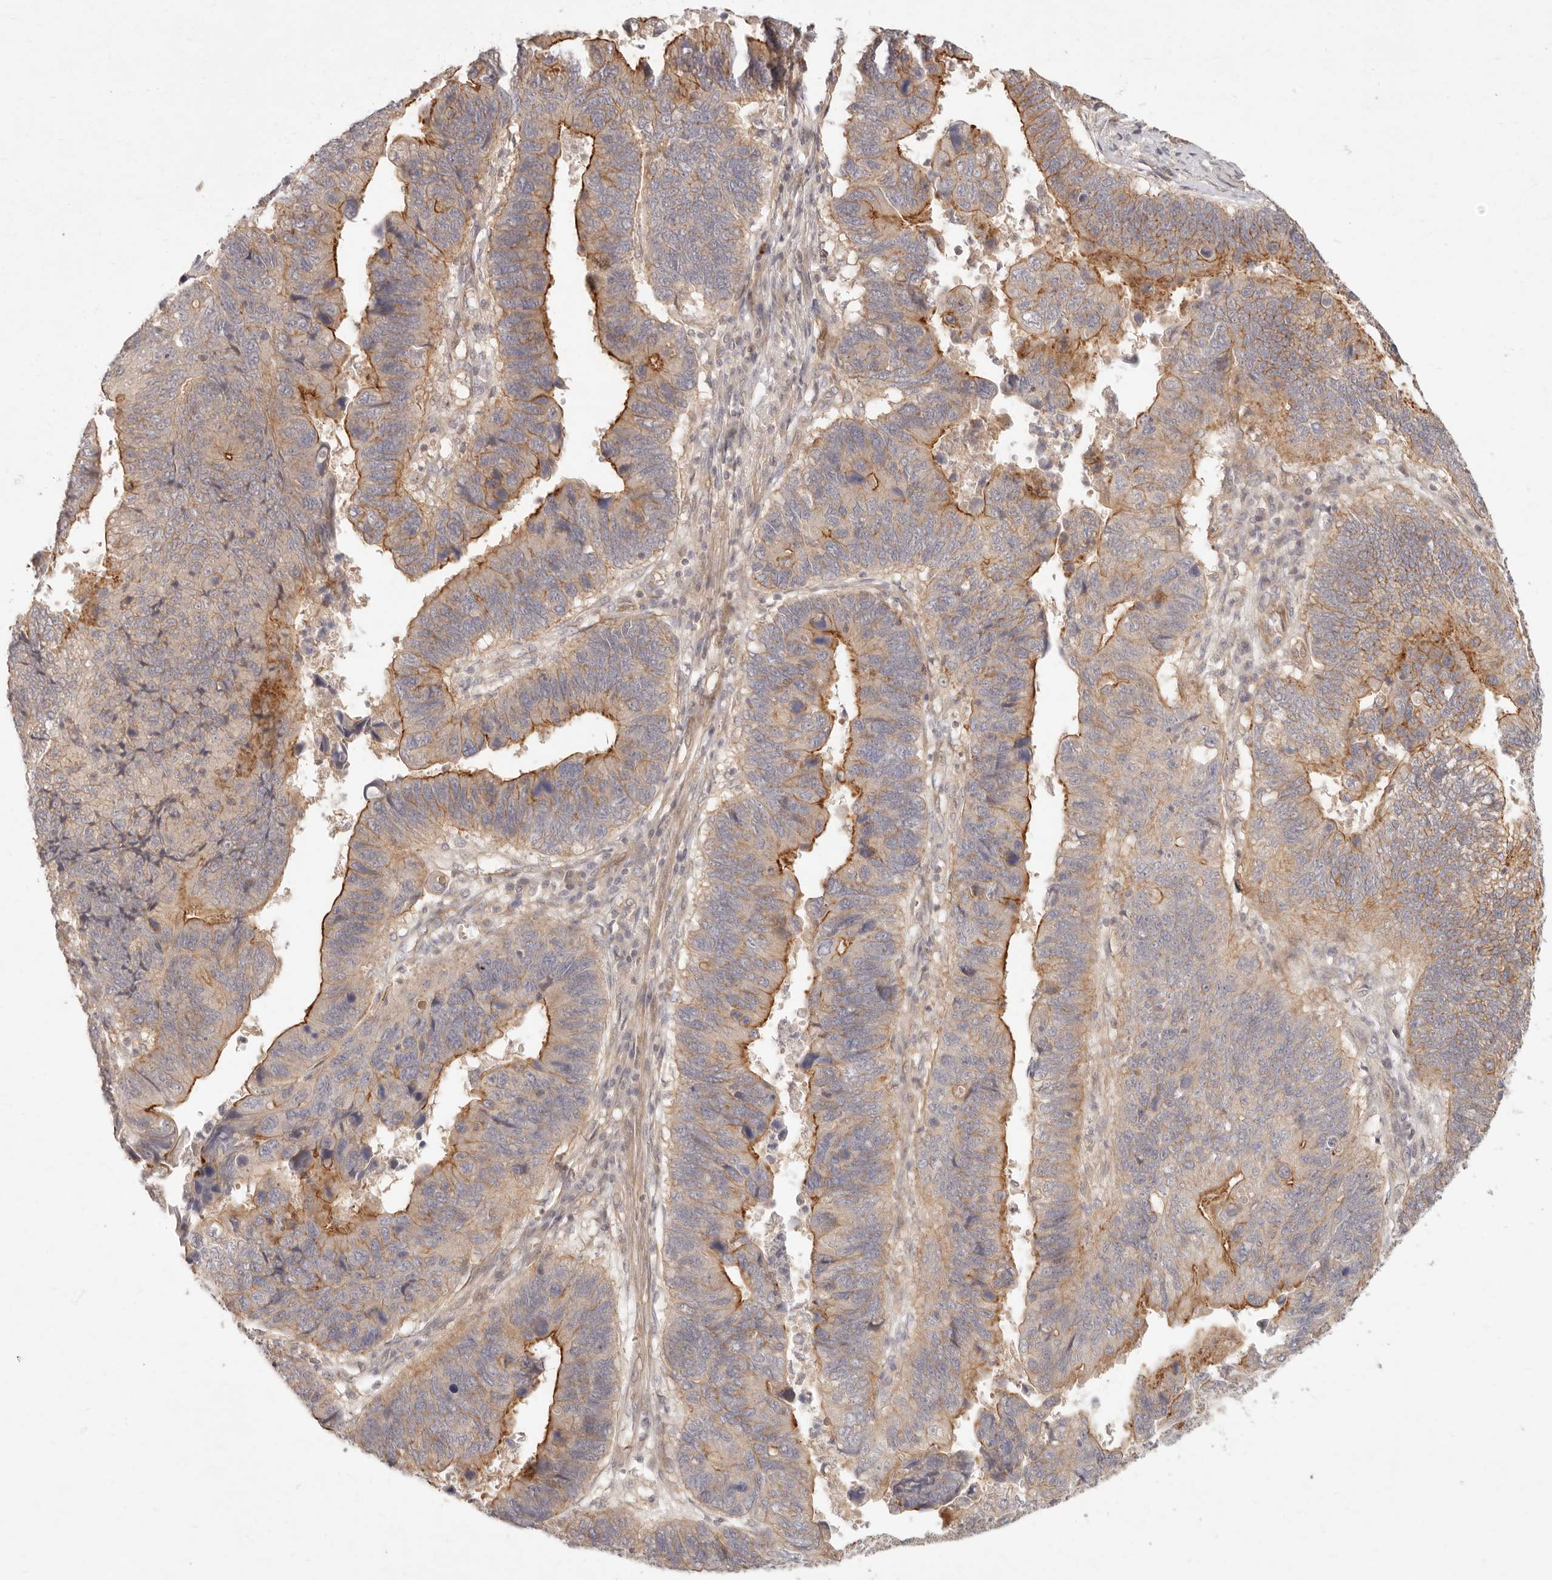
{"staining": {"intensity": "moderate", "quantity": "25%-75%", "location": "cytoplasmic/membranous"}, "tissue": "stomach cancer", "cell_type": "Tumor cells", "image_type": "cancer", "snomed": [{"axis": "morphology", "description": "Adenocarcinoma, NOS"}, {"axis": "topography", "description": "Stomach"}], "caption": "Tumor cells reveal moderate cytoplasmic/membranous staining in approximately 25%-75% of cells in stomach cancer (adenocarcinoma). (IHC, brightfield microscopy, high magnification).", "gene": "PPP1R3B", "patient": {"sex": "male", "age": 59}}